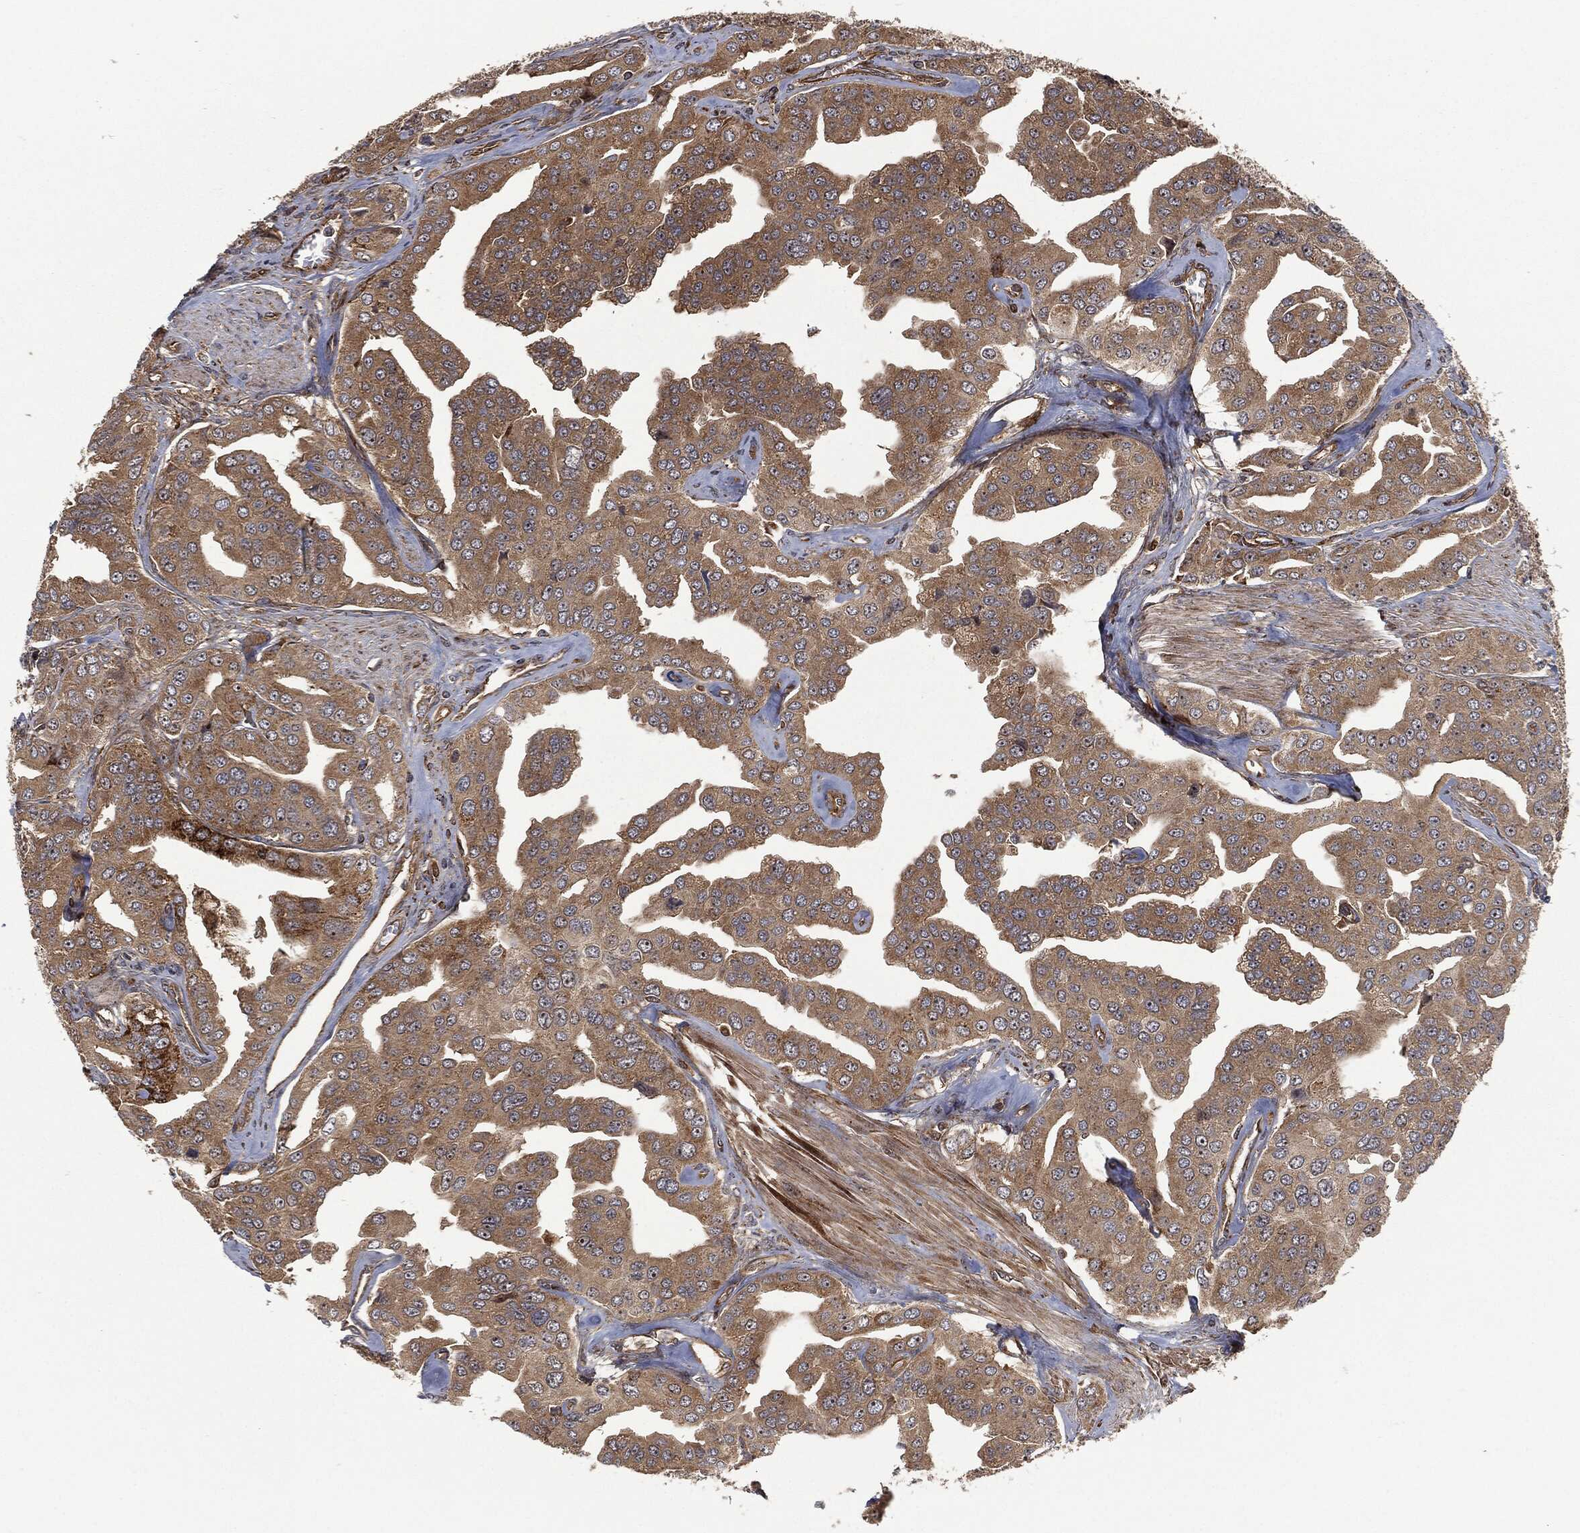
{"staining": {"intensity": "moderate", "quantity": ">75%", "location": "cytoplasmic/membranous"}, "tissue": "prostate cancer", "cell_type": "Tumor cells", "image_type": "cancer", "snomed": [{"axis": "morphology", "description": "Adenocarcinoma, NOS"}, {"axis": "topography", "description": "Prostate and seminal vesicle, NOS"}, {"axis": "topography", "description": "Prostate"}], "caption": "Moderate cytoplasmic/membranous positivity for a protein is appreciated in about >75% of tumor cells of prostate adenocarcinoma using immunohistochemistry (IHC).", "gene": "RFTN1", "patient": {"sex": "male", "age": 69}}